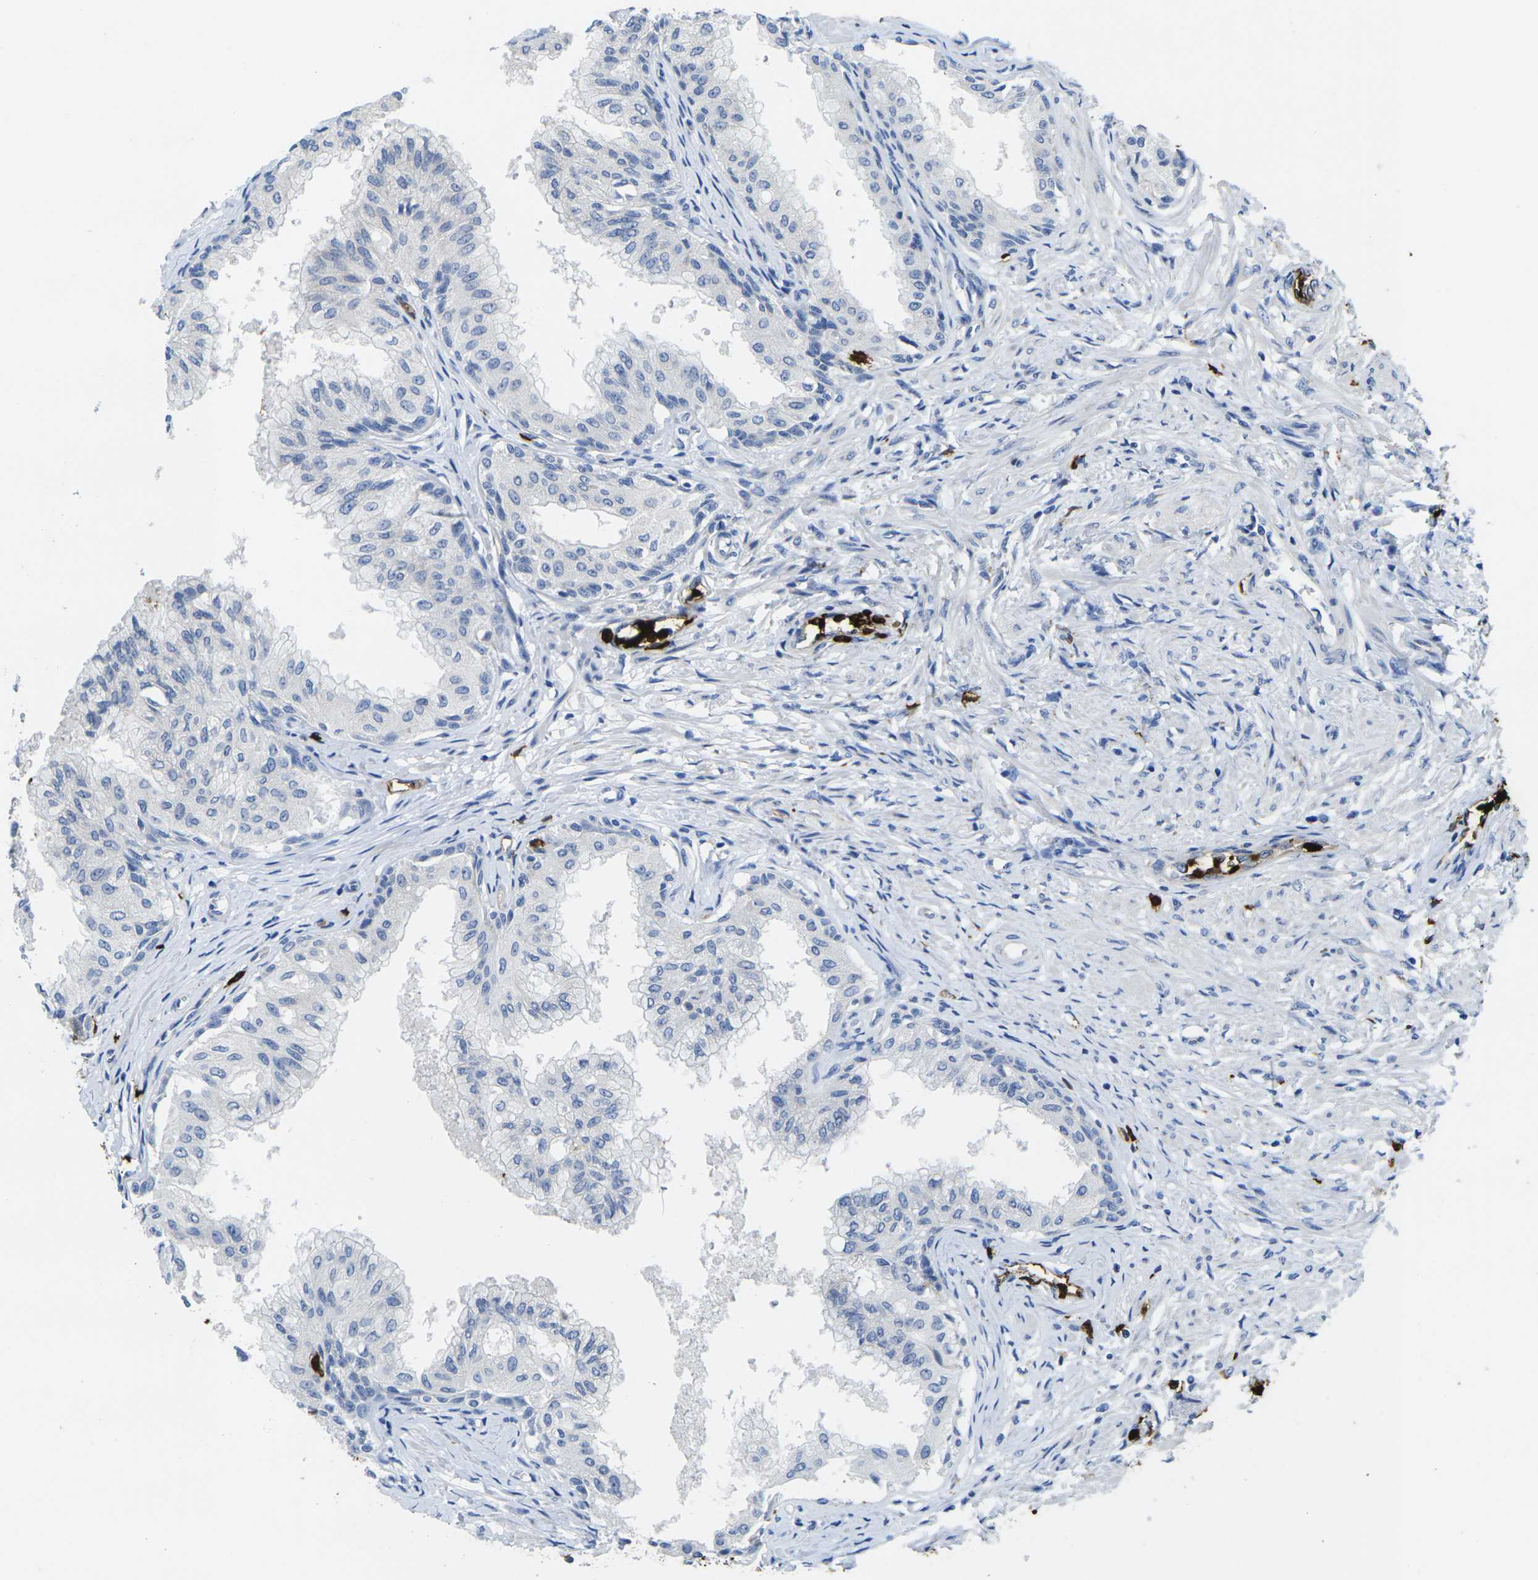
{"staining": {"intensity": "moderate", "quantity": "25%-75%", "location": "cytoplasmic/membranous"}, "tissue": "prostate", "cell_type": "Glandular cells", "image_type": "normal", "snomed": [{"axis": "morphology", "description": "Normal tissue, NOS"}, {"axis": "topography", "description": "Prostate"}, {"axis": "topography", "description": "Seminal veicle"}], "caption": "Brown immunohistochemical staining in normal human prostate reveals moderate cytoplasmic/membranous expression in about 25%-75% of glandular cells. The staining is performed using DAB brown chromogen to label protein expression. The nuclei are counter-stained blue using hematoxylin.", "gene": "S100A9", "patient": {"sex": "male", "age": 60}}